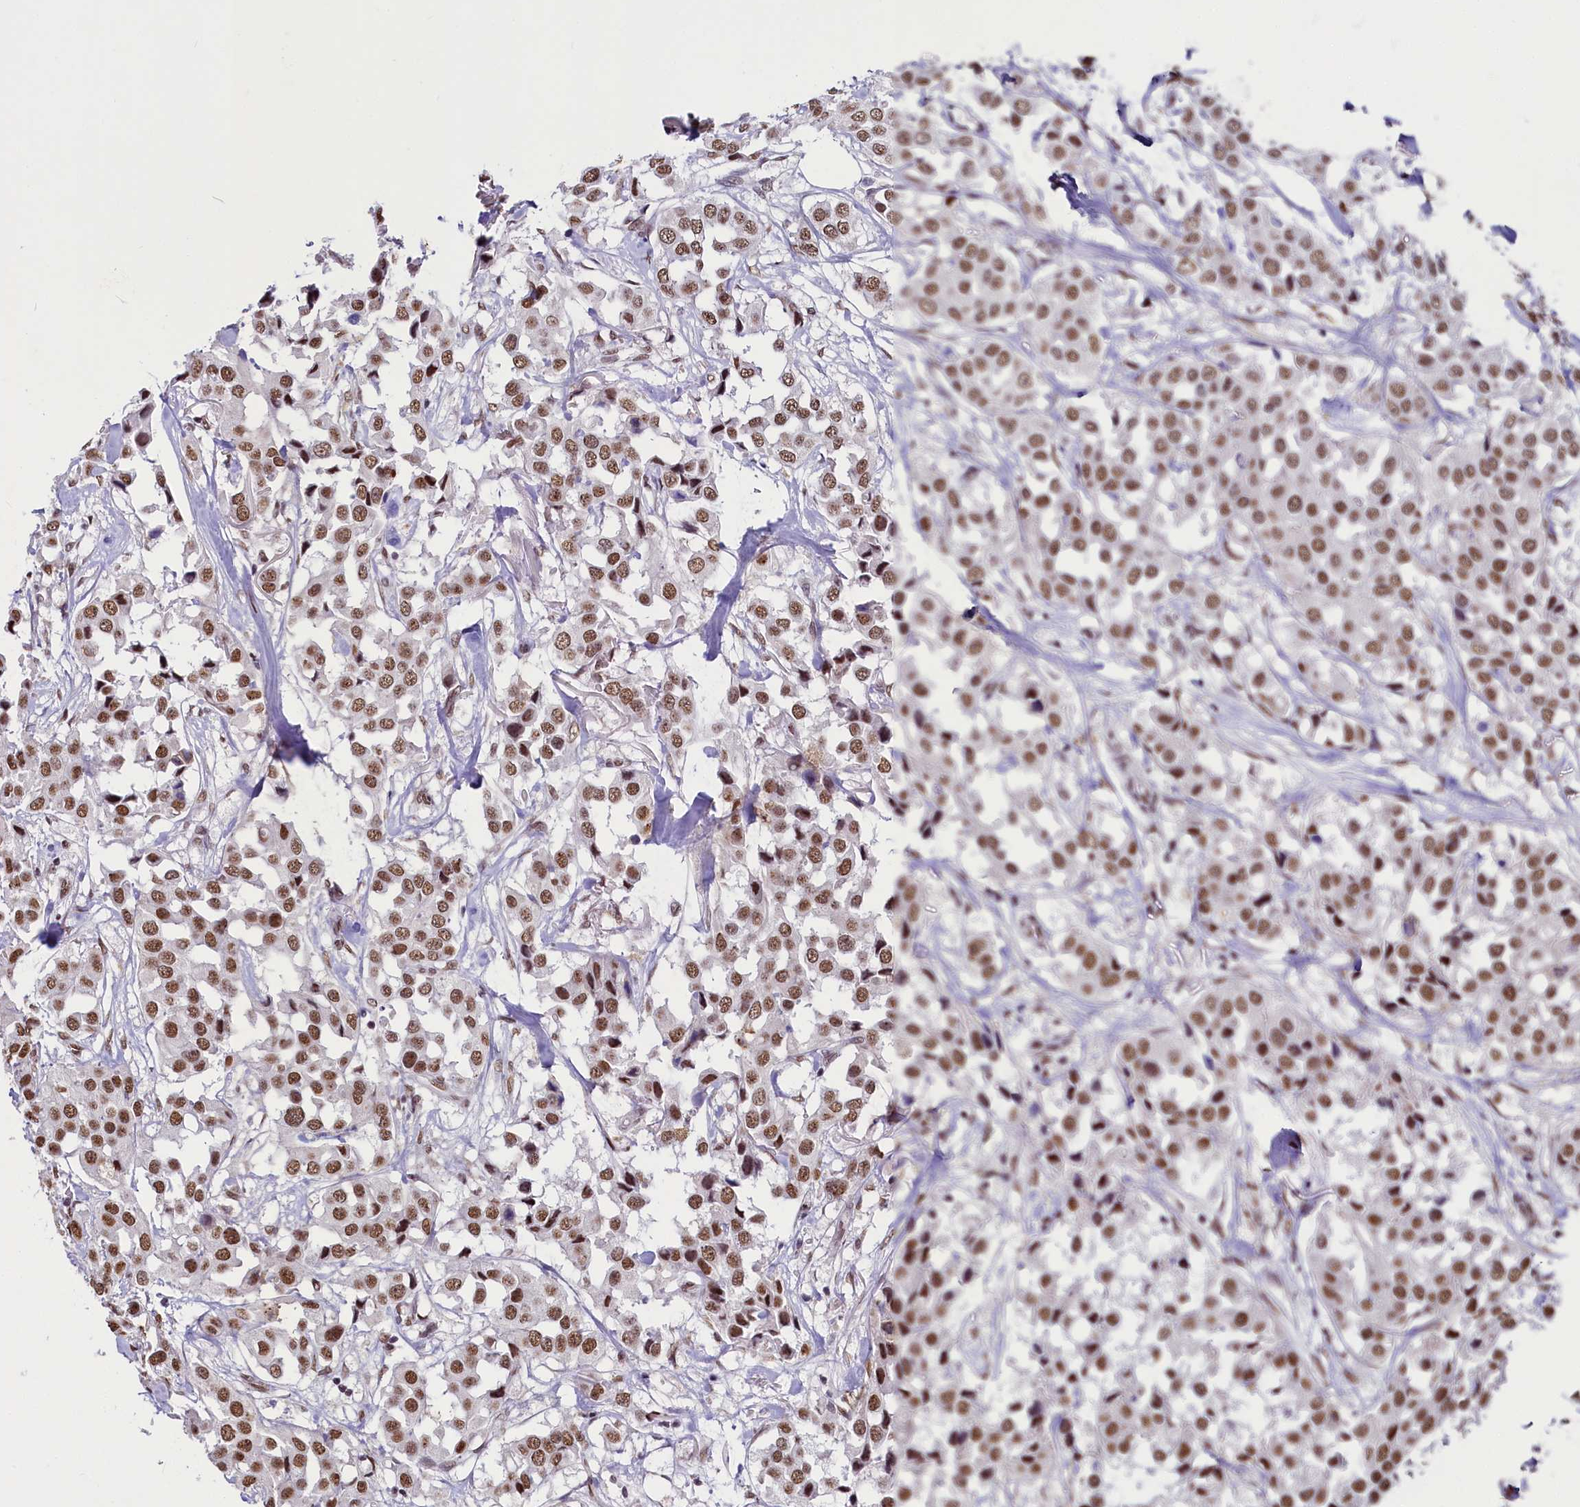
{"staining": {"intensity": "moderate", "quantity": ">75%", "location": "nuclear"}, "tissue": "breast cancer", "cell_type": "Tumor cells", "image_type": "cancer", "snomed": [{"axis": "morphology", "description": "Duct carcinoma"}, {"axis": "topography", "description": "Breast"}], "caption": "Approximately >75% of tumor cells in human breast cancer (invasive ductal carcinoma) reveal moderate nuclear protein expression as visualized by brown immunohistochemical staining.", "gene": "PARPBP", "patient": {"sex": "female", "age": 80}}